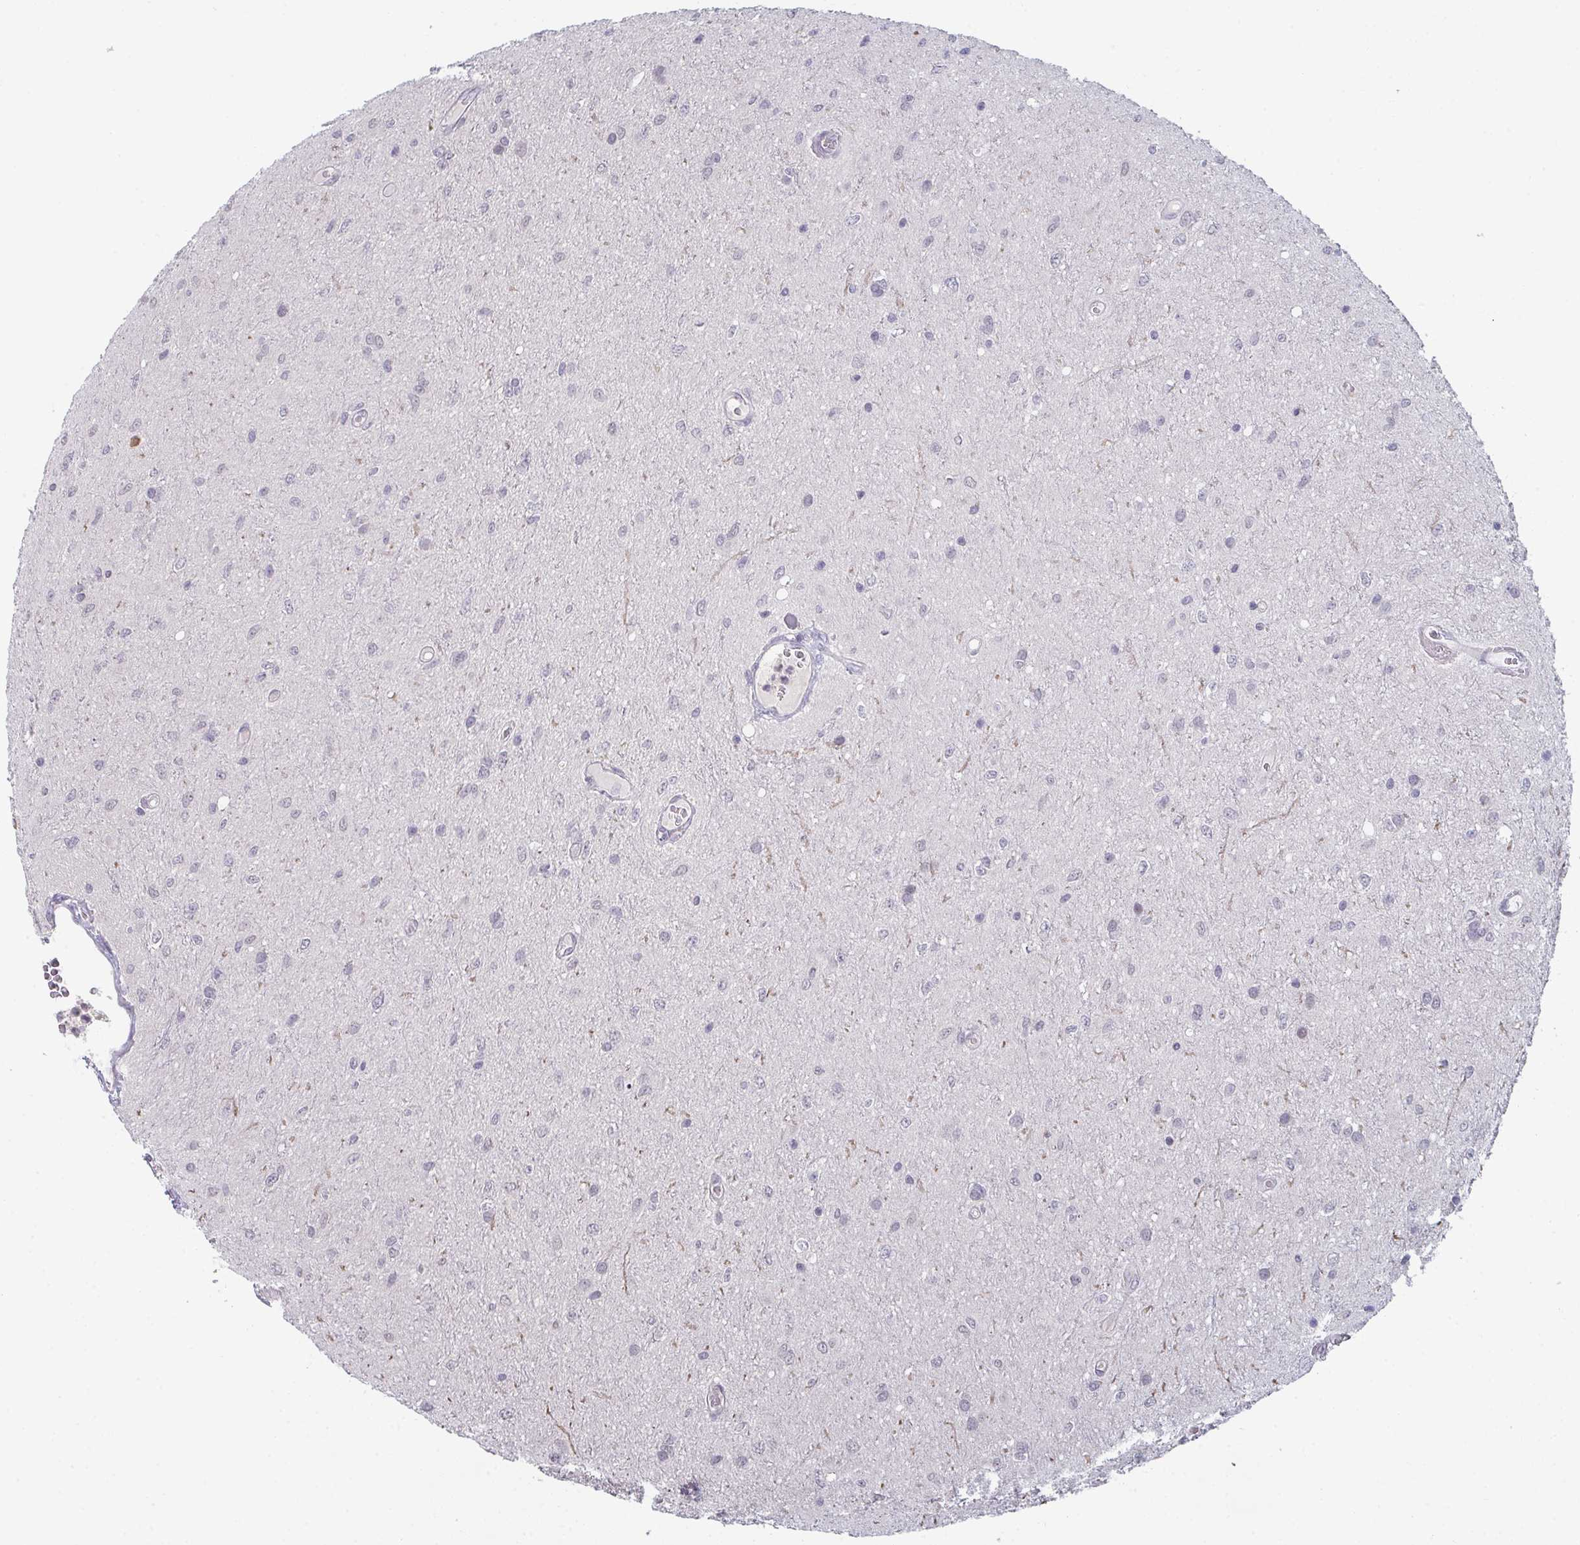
{"staining": {"intensity": "negative", "quantity": "none", "location": "none"}, "tissue": "glioma", "cell_type": "Tumor cells", "image_type": "cancer", "snomed": [{"axis": "morphology", "description": "Glioma, malignant, Low grade"}, {"axis": "topography", "description": "Cerebellum"}], "caption": "IHC image of neoplastic tissue: human malignant low-grade glioma stained with DAB (3,3'-diaminobenzidine) shows no significant protein staining in tumor cells.", "gene": "ZNF214", "patient": {"sex": "female", "age": 5}}